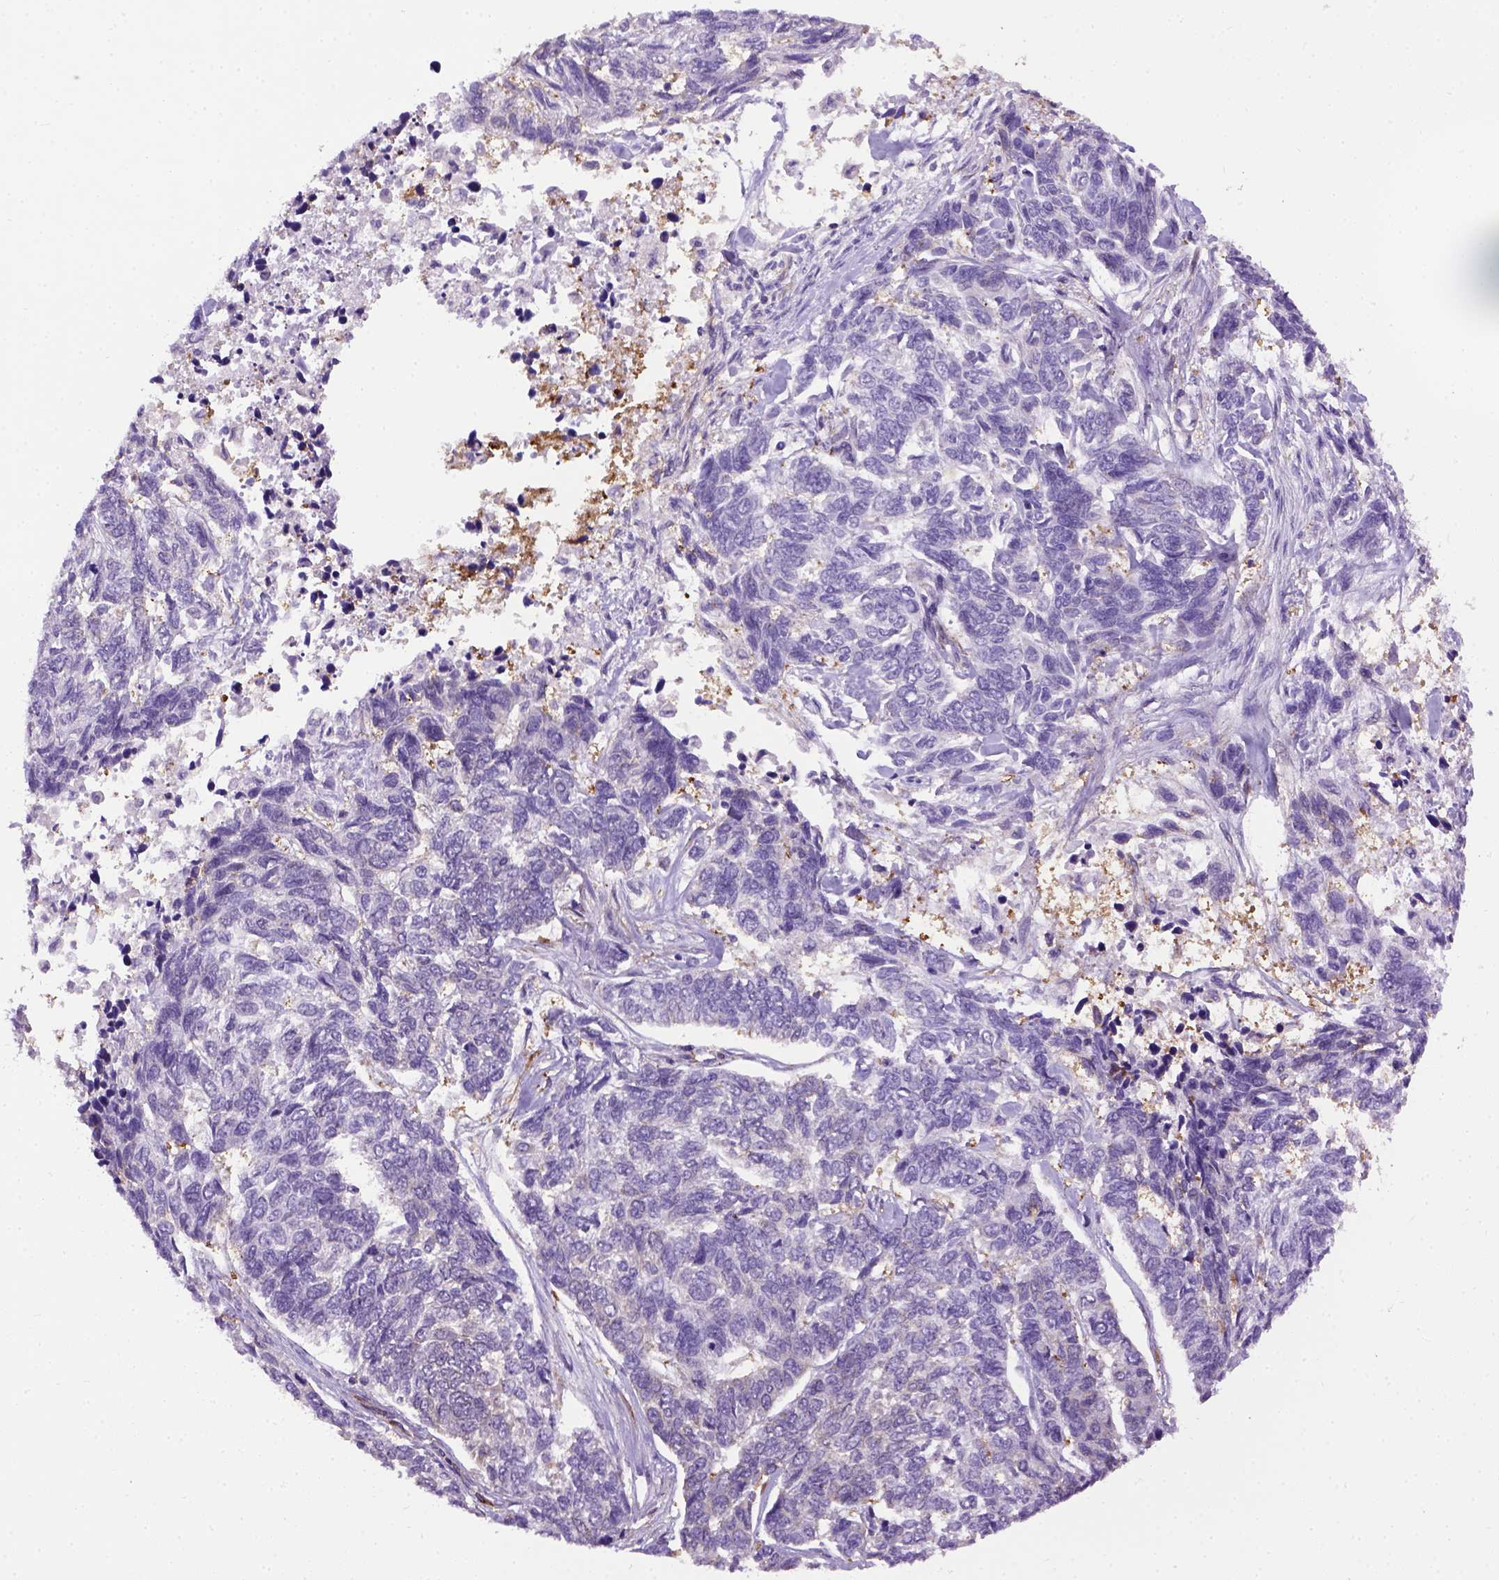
{"staining": {"intensity": "negative", "quantity": "none", "location": "none"}, "tissue": "skin cancer", "cell_type": "Tumor cells", "image_type": "cancer", "snomed": [{"axis": "morphology", "description": "Basal cell carcinoma"}, {"axis": "topography", "description": "Skin"}], "caption": "DAB (3,3'-diaminobenzidine) immunohistochemical staining of human skin cancer exhibits no significant positivity in tumor cells.", "gene": "KAZN", "patient": {"sex": "female", "age": 65}}